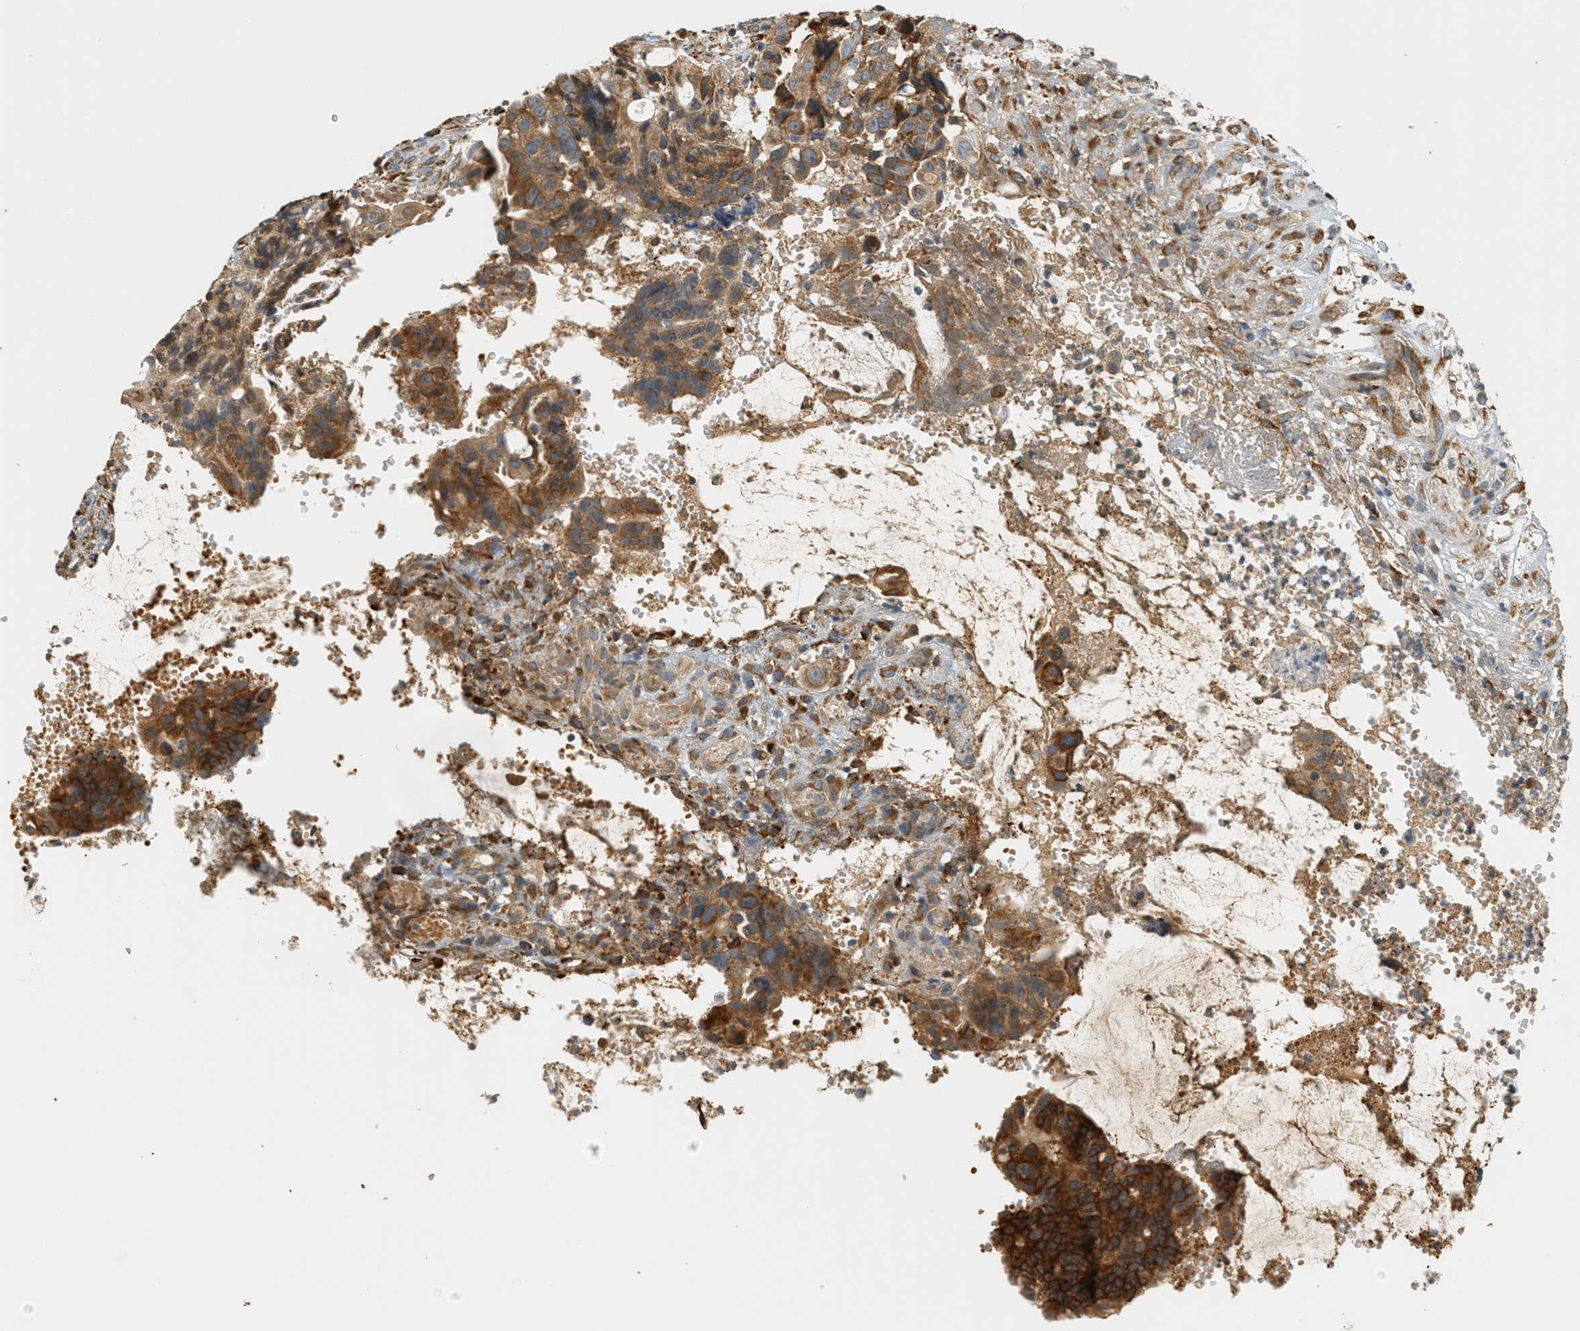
{"staining": {"intensity": "strong", "quantity": ">75%", "location": "cytoplasmic/membranous"}, "tissue": "colorectal cancer", "cell_type": "Tumor cells", "image_type": "cancer", "snomed": [{"axis": "morphology", "description": "Adenocarcinoma, NOS"}, {"axis": "topography", "description": "Colon"}], "caption": "IHC (DAB (3,3'-diaminobenzidine)) staining of colorectal adenocarcinoma reveals strong cytoplasmic/membranous protein expression in approximately >75% of tumor cells.", "gene": "PDK1", "patient": {"sex": "female", "age": 57}}